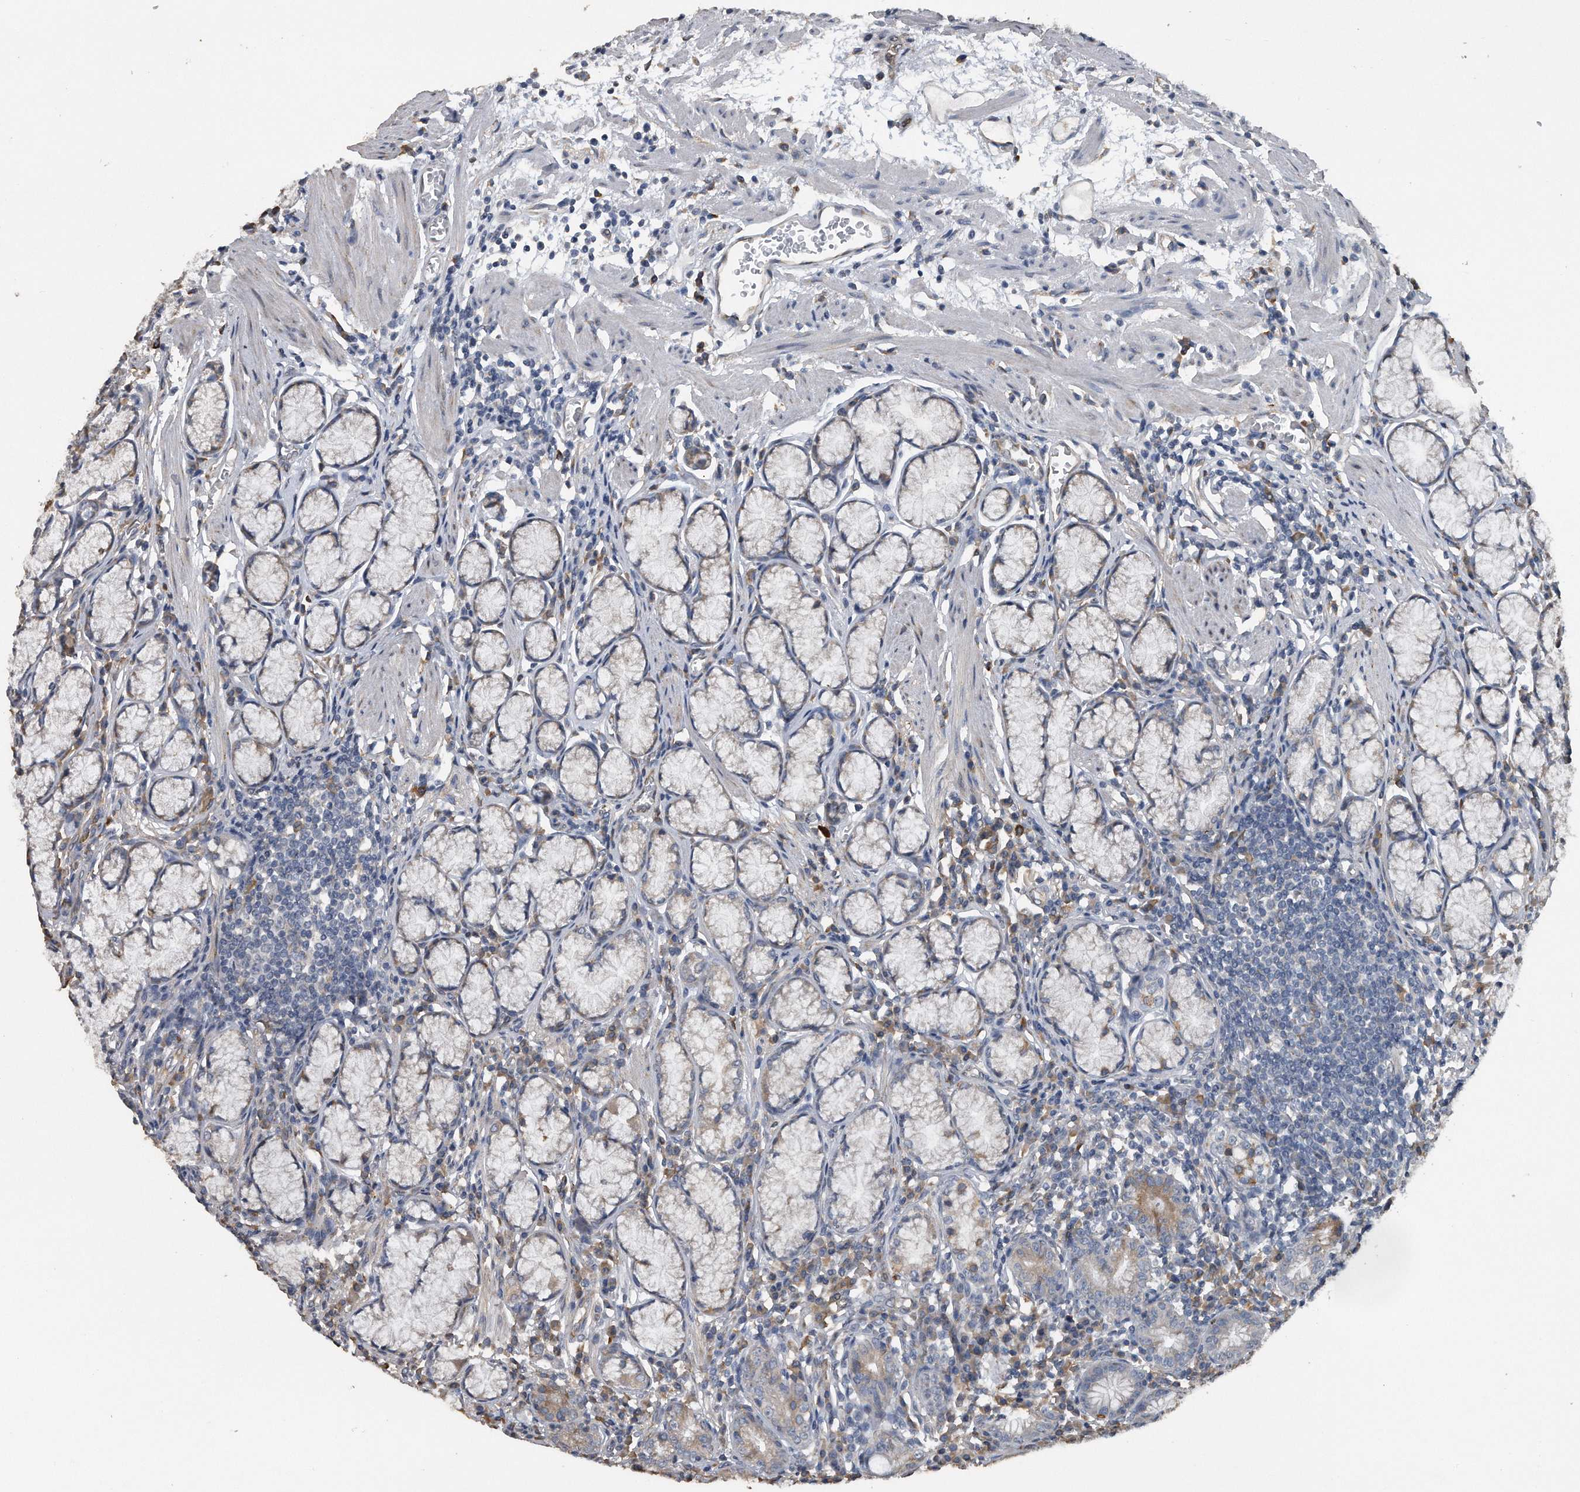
{"staining": {"intensity": "weak", "quantity": "25%-75%", "location": "cytoplasmic/membranous"}, "tissue": "stomach", "cell_type": "Glandular cells", "image_type": "normal", "snomed": [{"axis": "morphology", "description": "Normal tissue, NOS"}, {"axis": "topography", "description": "Stomach"}], "caption": "A histopathology image of human stomach stained for a protein demonstrates weak cytoplasmic/membranous brown staining in glandular cells. (IHC, brightfield microscopy, high magnification).", "gene": "PCLO", "patient": {"sex": "male", "age": 55}}